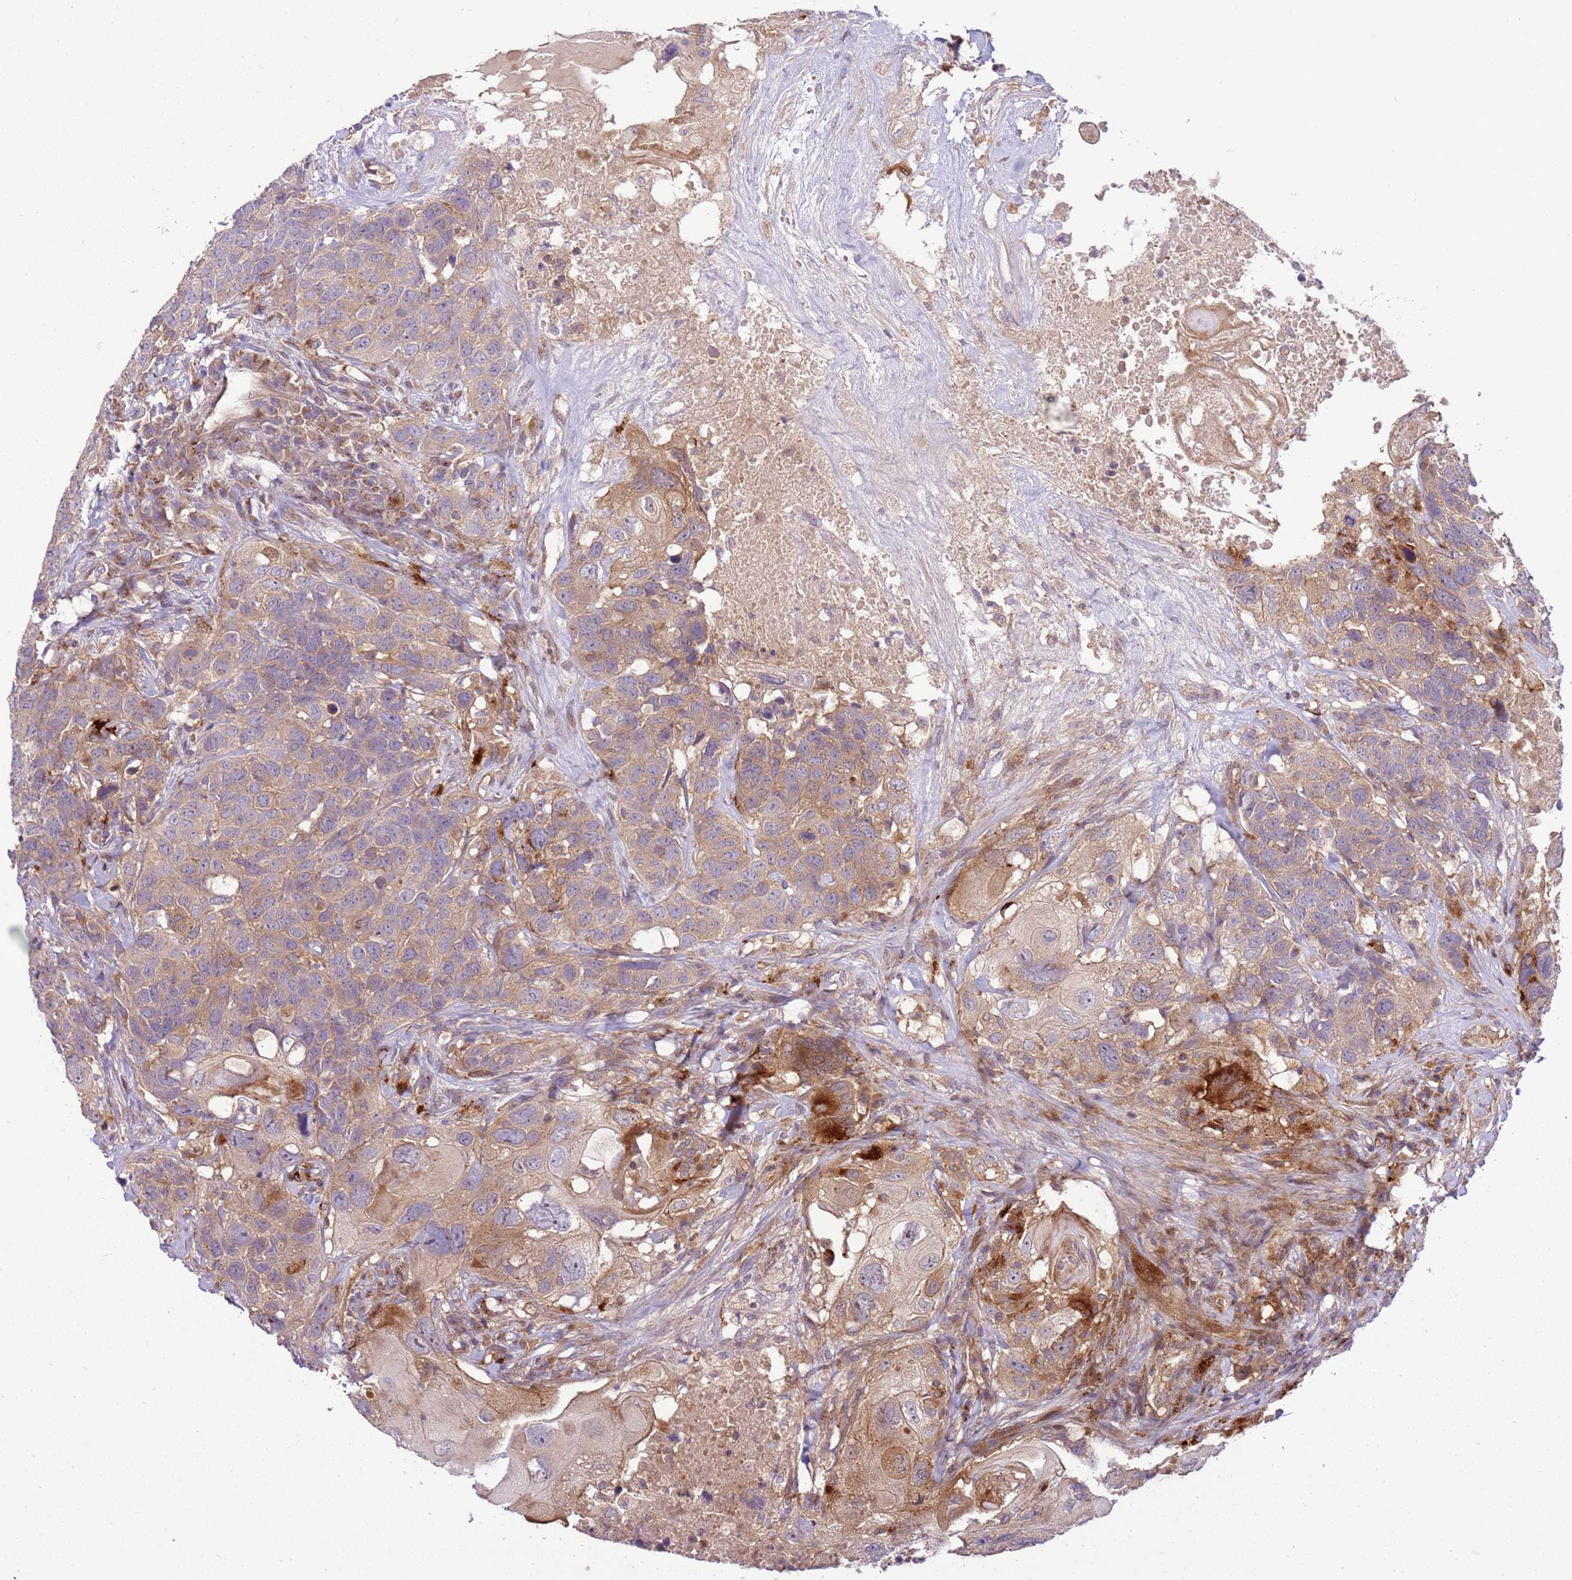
{"staining": {"intensity": "moderate", "quantity": "<25%", "location": "cytoplasmic/membranous"}, "tissue": "head and neck cancer", "cell_type": "Tumor cells", "image_type": "cancer", "snomed": [{"axis": "morphology", "description": "Squamous cell carcinoma, NOS"}, {"axis": "topography", "description": "Head-Neck"}], "caption": "Protein expression by immunohistochemistry reveals moderate cytoplasmic/membranous staining in about <25% of tumor cells in head and neck cancer (squamous cell carcinoma). (Brightfield microscopy of DAB IHC at high magnification).", "gene": "ZNF624", "patient": {"sex": "male", "age": 66}}